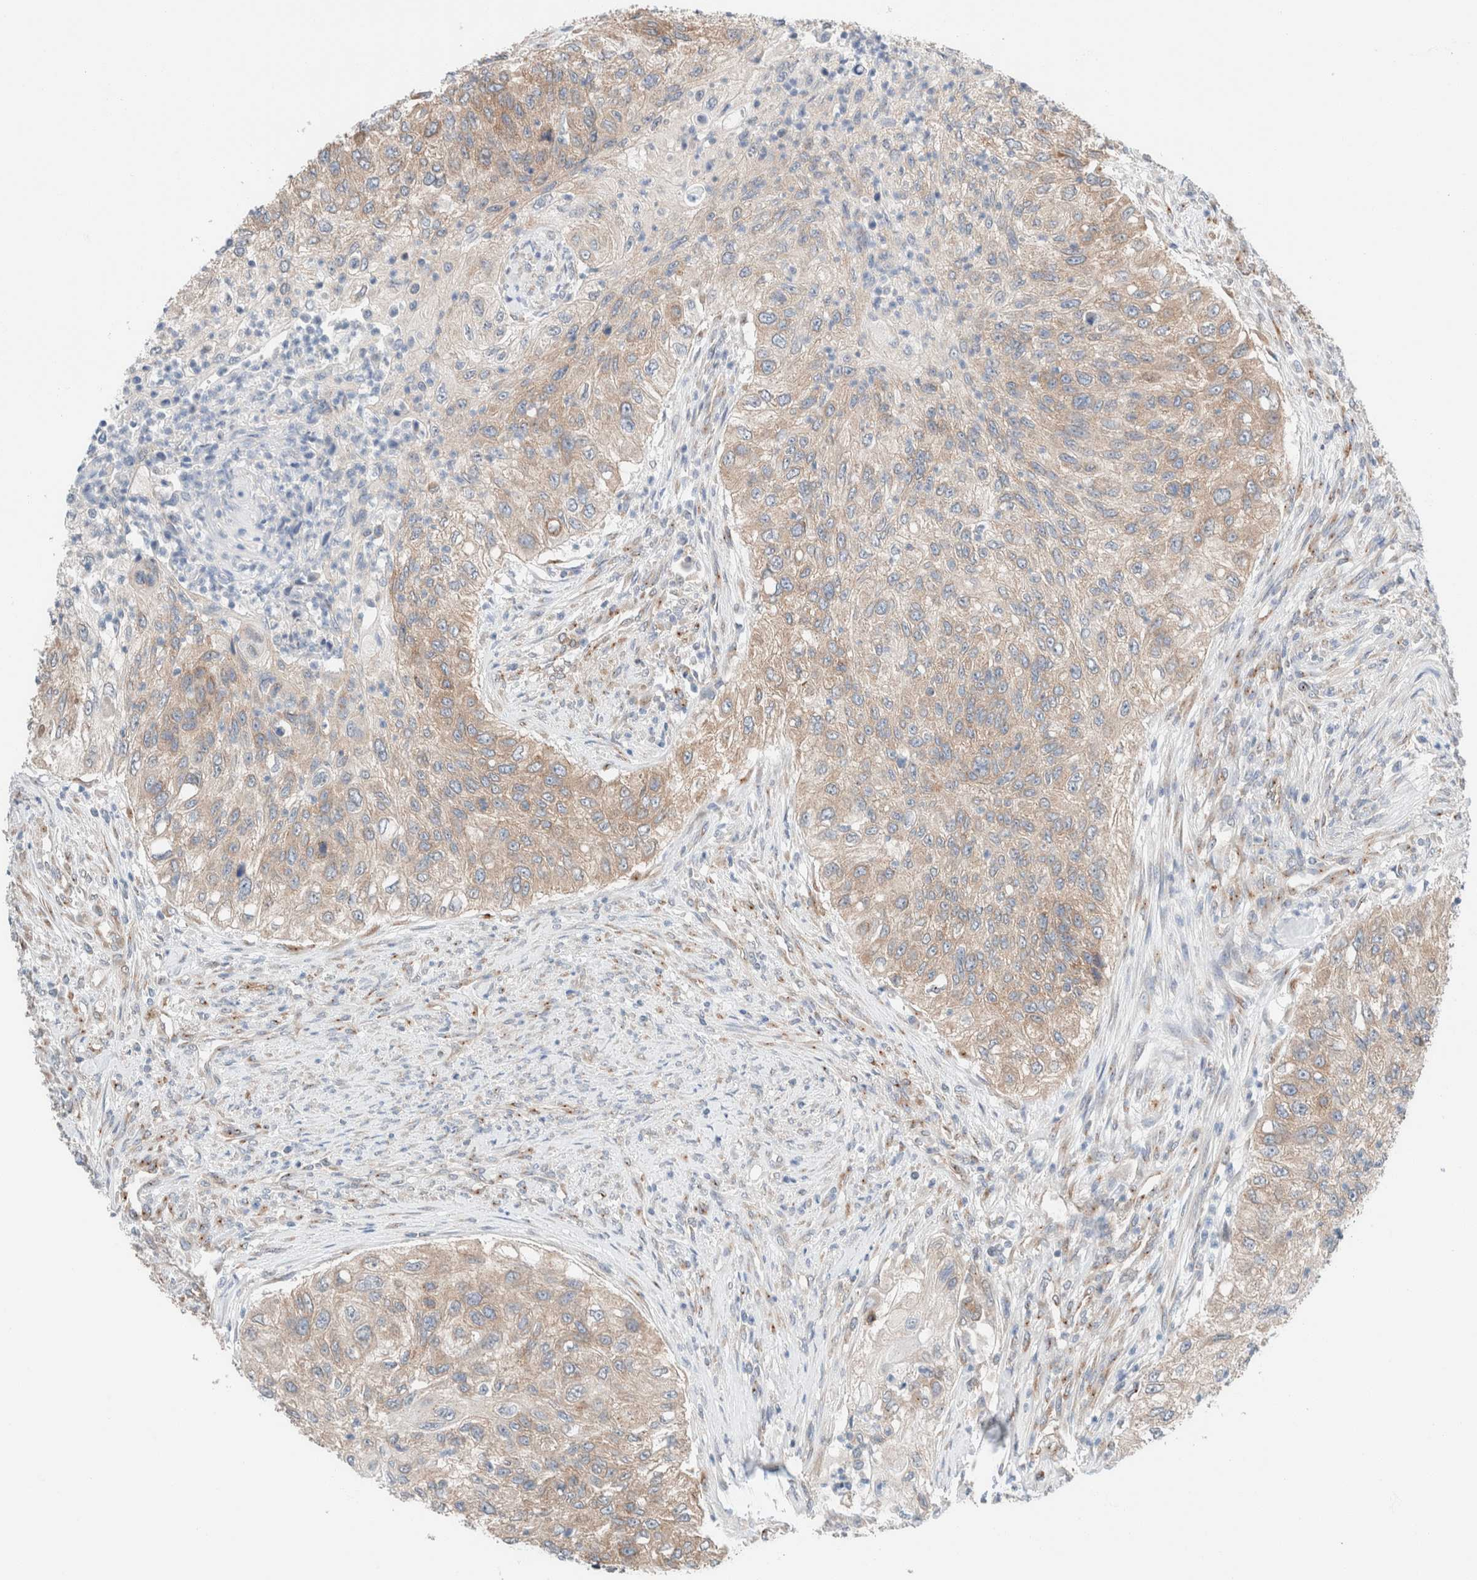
{"staining": {"intensity": "moderate", "quantity": ">75%", "location": "cytoplasmic/membranous"}, "tissue": "urothelial cancer", "cell_type": "Tumor cells", "image_type": "cancer", "snomed": [{"axis": "morphology", "description": "Urothelial carcinoma, High grade"}, {"axis": "topography", "description": "Urinary bladder"}], "caption": "High-magnification brightfield microscopy of high-grade urothelial carcinoma stained with DAB (brown) and counterstained with hematoxylin (blue). tumor cells exhibit moderate cytoplasmic/membranous staining is present in about>75% of cells.", "gene": "CASC3", "patient": {"sex": "female", "age": 60}}